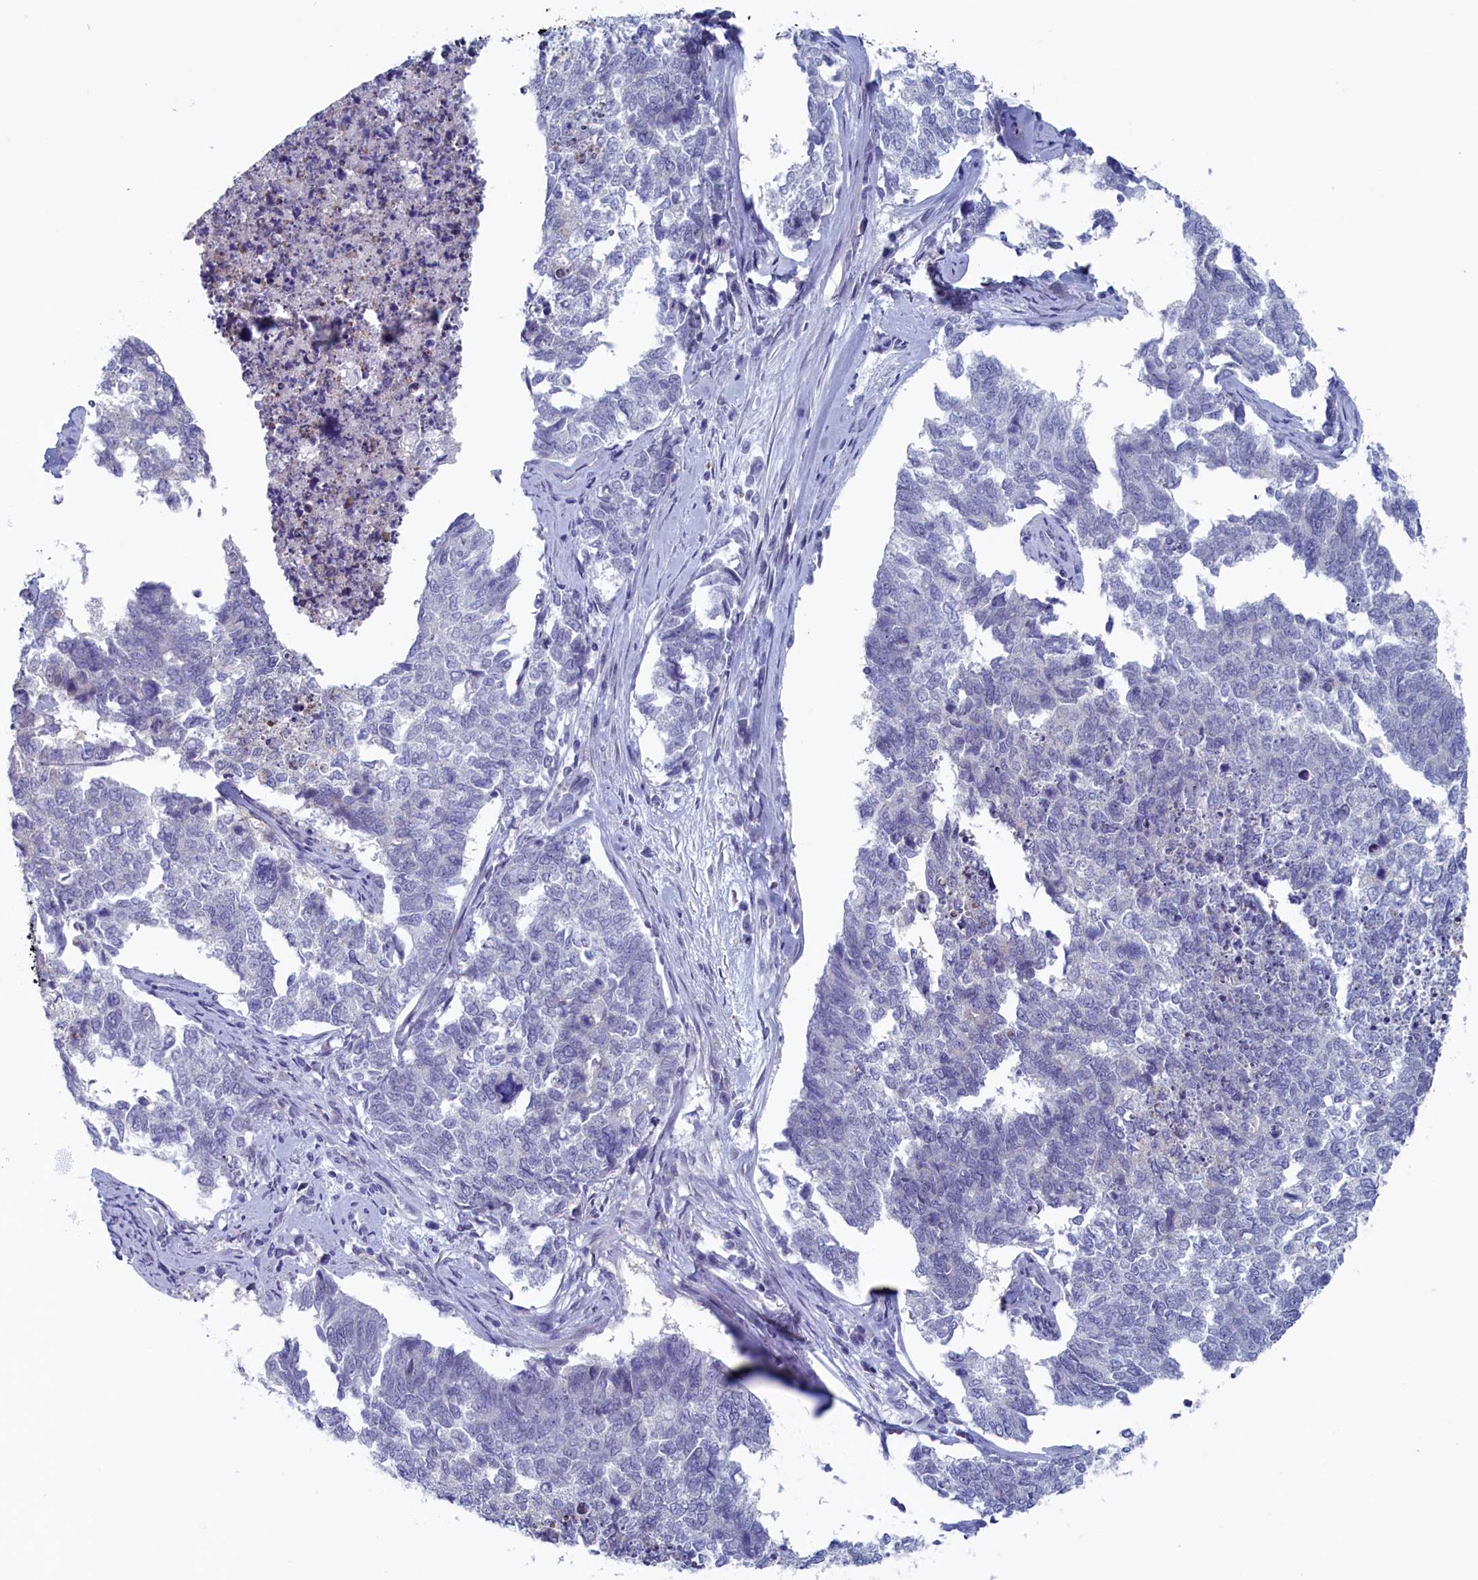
{"staining": {"intensity": "negative", "quantity": "none", "location": "none"}, "tissue": "cervical cancer", "cell_type": "Tumor cells", "image_type": "cancer", "snomed": [{"axis": "morphology", "description": "Squamous cell carcinoma, NOS"}, {"axis": "topography", "description": "Cervix"}], "caption": "This is an immunohistochemistry (IHC) histopathology image of cervical squamous cell carcinoma. There is no positivity in tumor cells.", "gene": "WDR76", "patient": {"sex": "female", "age": 63}}